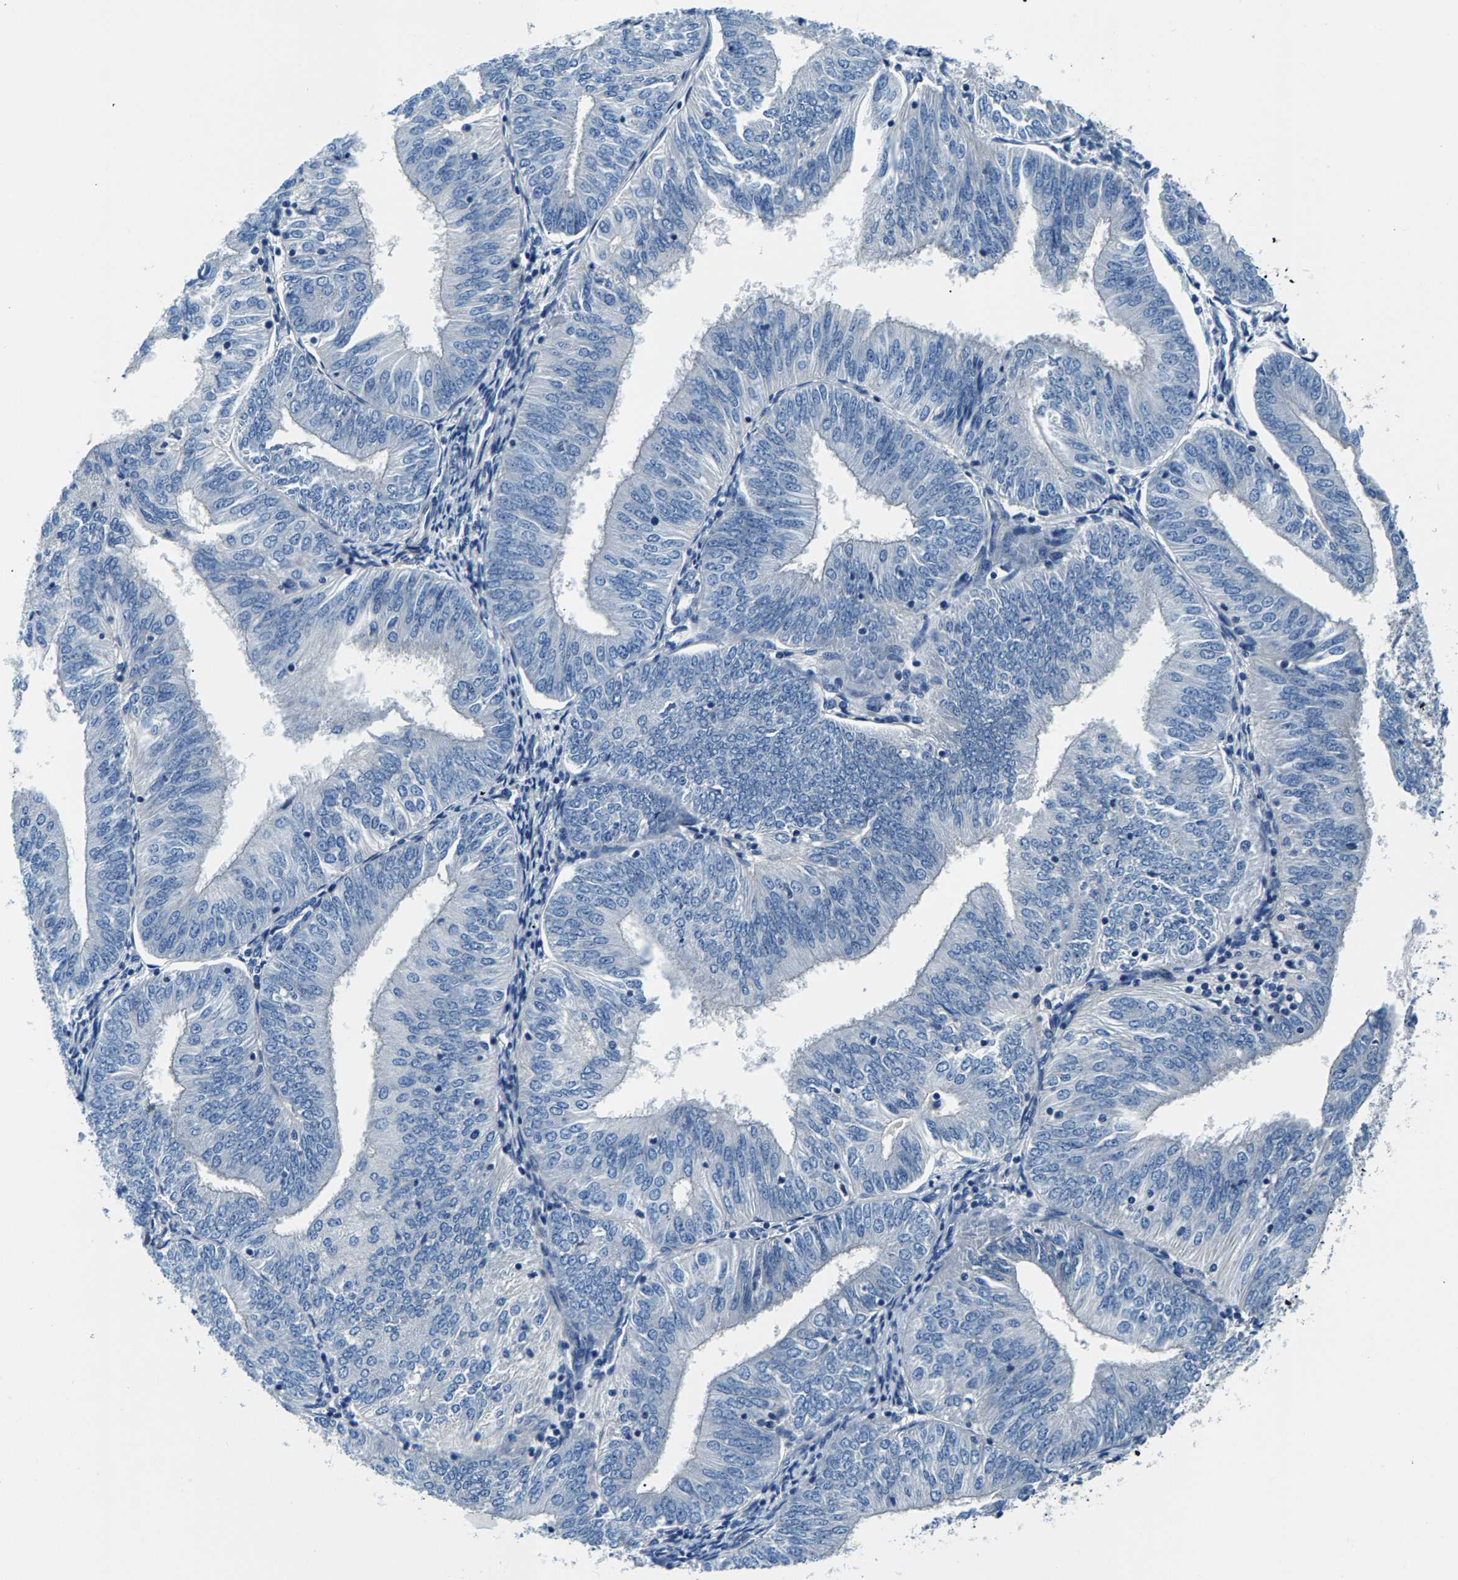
{"staining": {"intensity": "negative", "quantity": "none", "location": "none"}, "tissue": "endometrial cancer", "cell_type": "Tumor cells", "image_type": "cancer", "snomed": [{"axis": "morphology", "description": "Adenocarcinoma, NOS"}, {"axis": "topography", "description": "Endometrium"}], "caption": "Tumor cells are negative for brown protein staining in adenocarcinoma (endometrial). (Immunohistochemistry, brightfield microscopy, high magnification).", "gene": "CDRT4", "patient": {"sex": "female", "age": 58}}